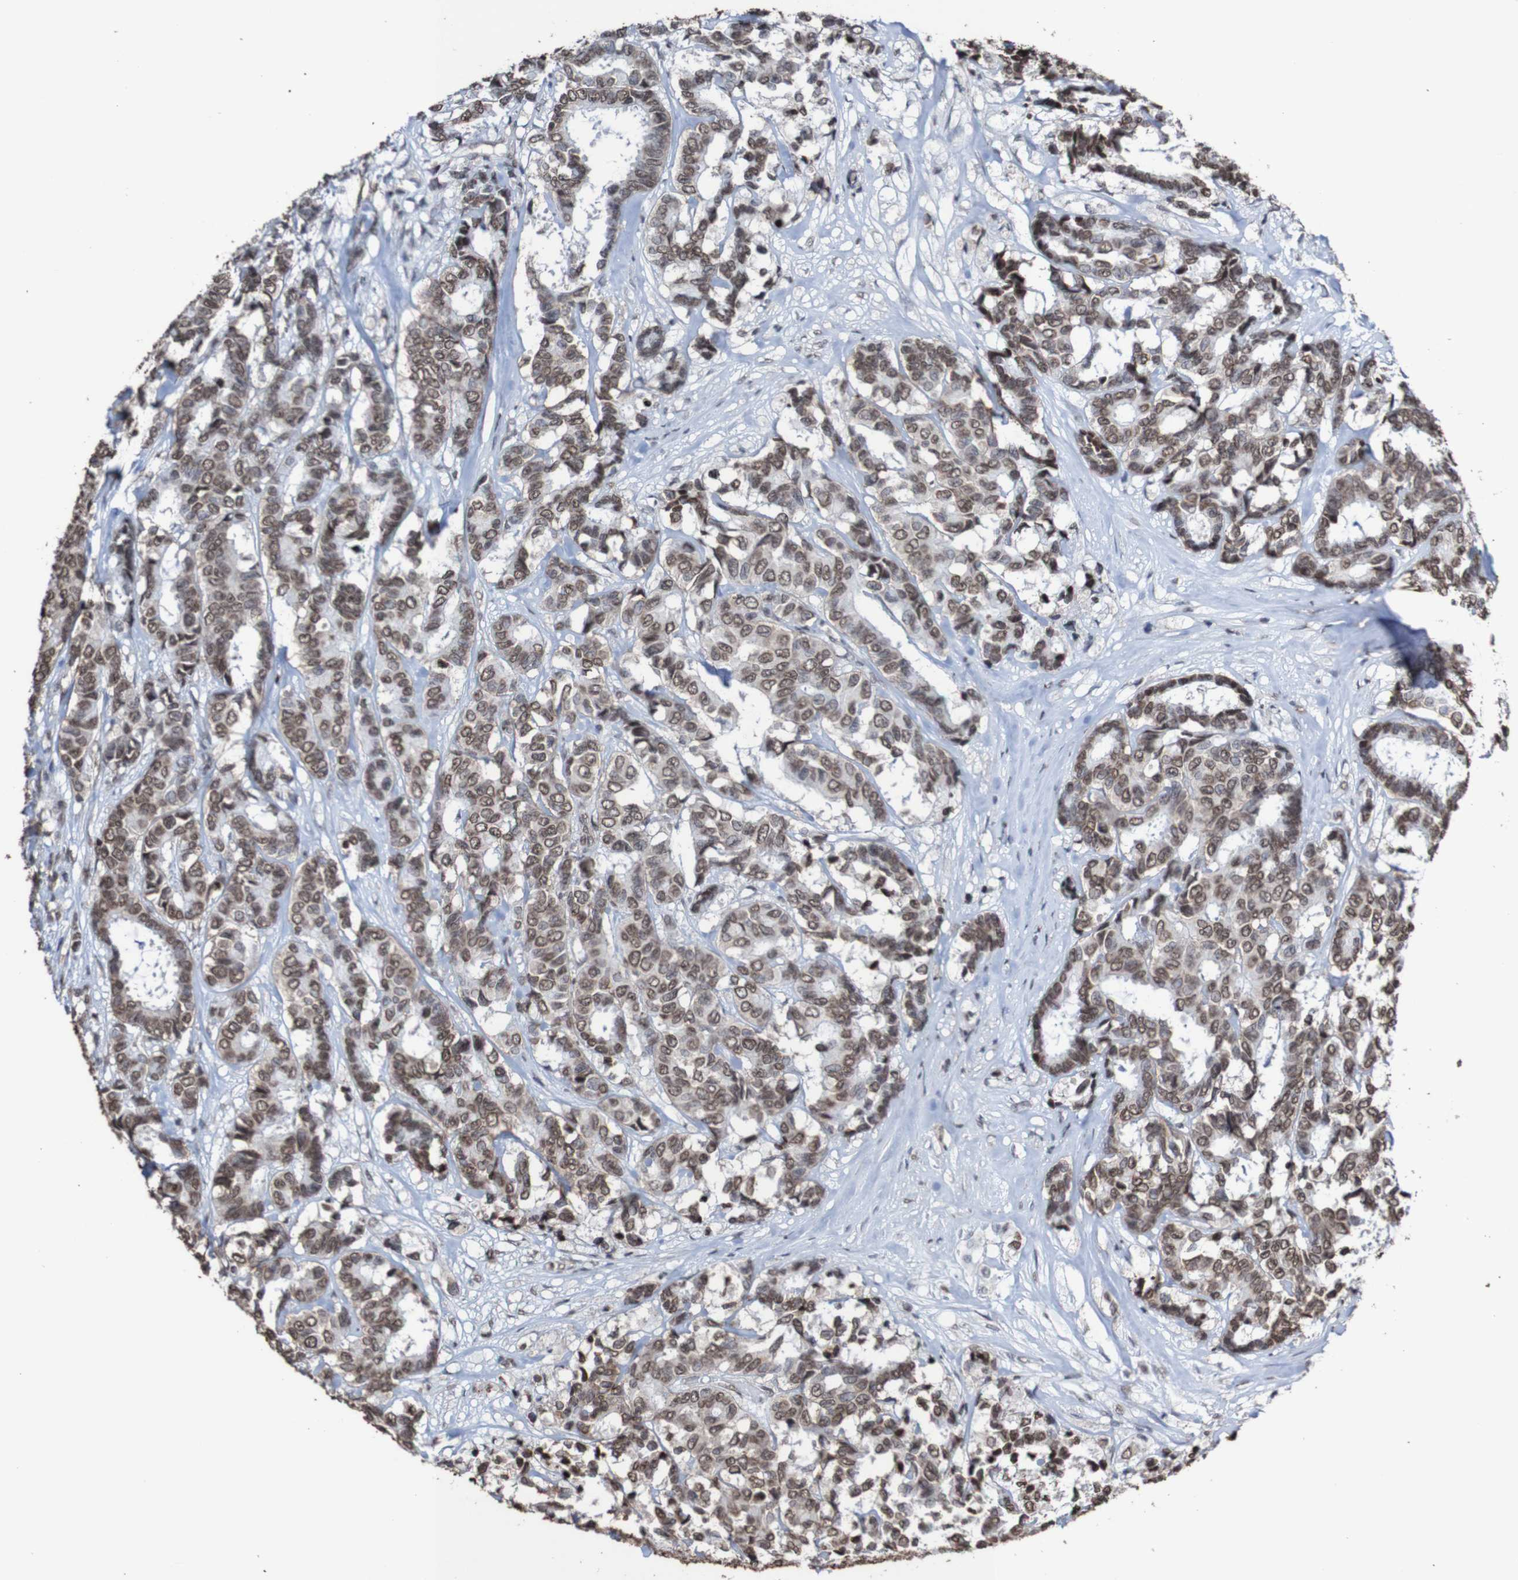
{"staining": {"intensity": "moderate", "quantity": ">75%", "location": "nuclear"}, "tissue": "breast cancer", "cell_type": "Tumor cells", "image_type": "cancer", "snomed": [{"axis": "morphology", "description": "Duct carcinoma"}, {"axis": "topography", "description": "Breast"}], "caption": "IHC of breast cancer reveals medium levels of moderate nuclear positivity in about >75% of tumor cells. Nuclei are stained in blue.", "gene": "GFI1", "patient": {"sex": "female", "age": 87}}